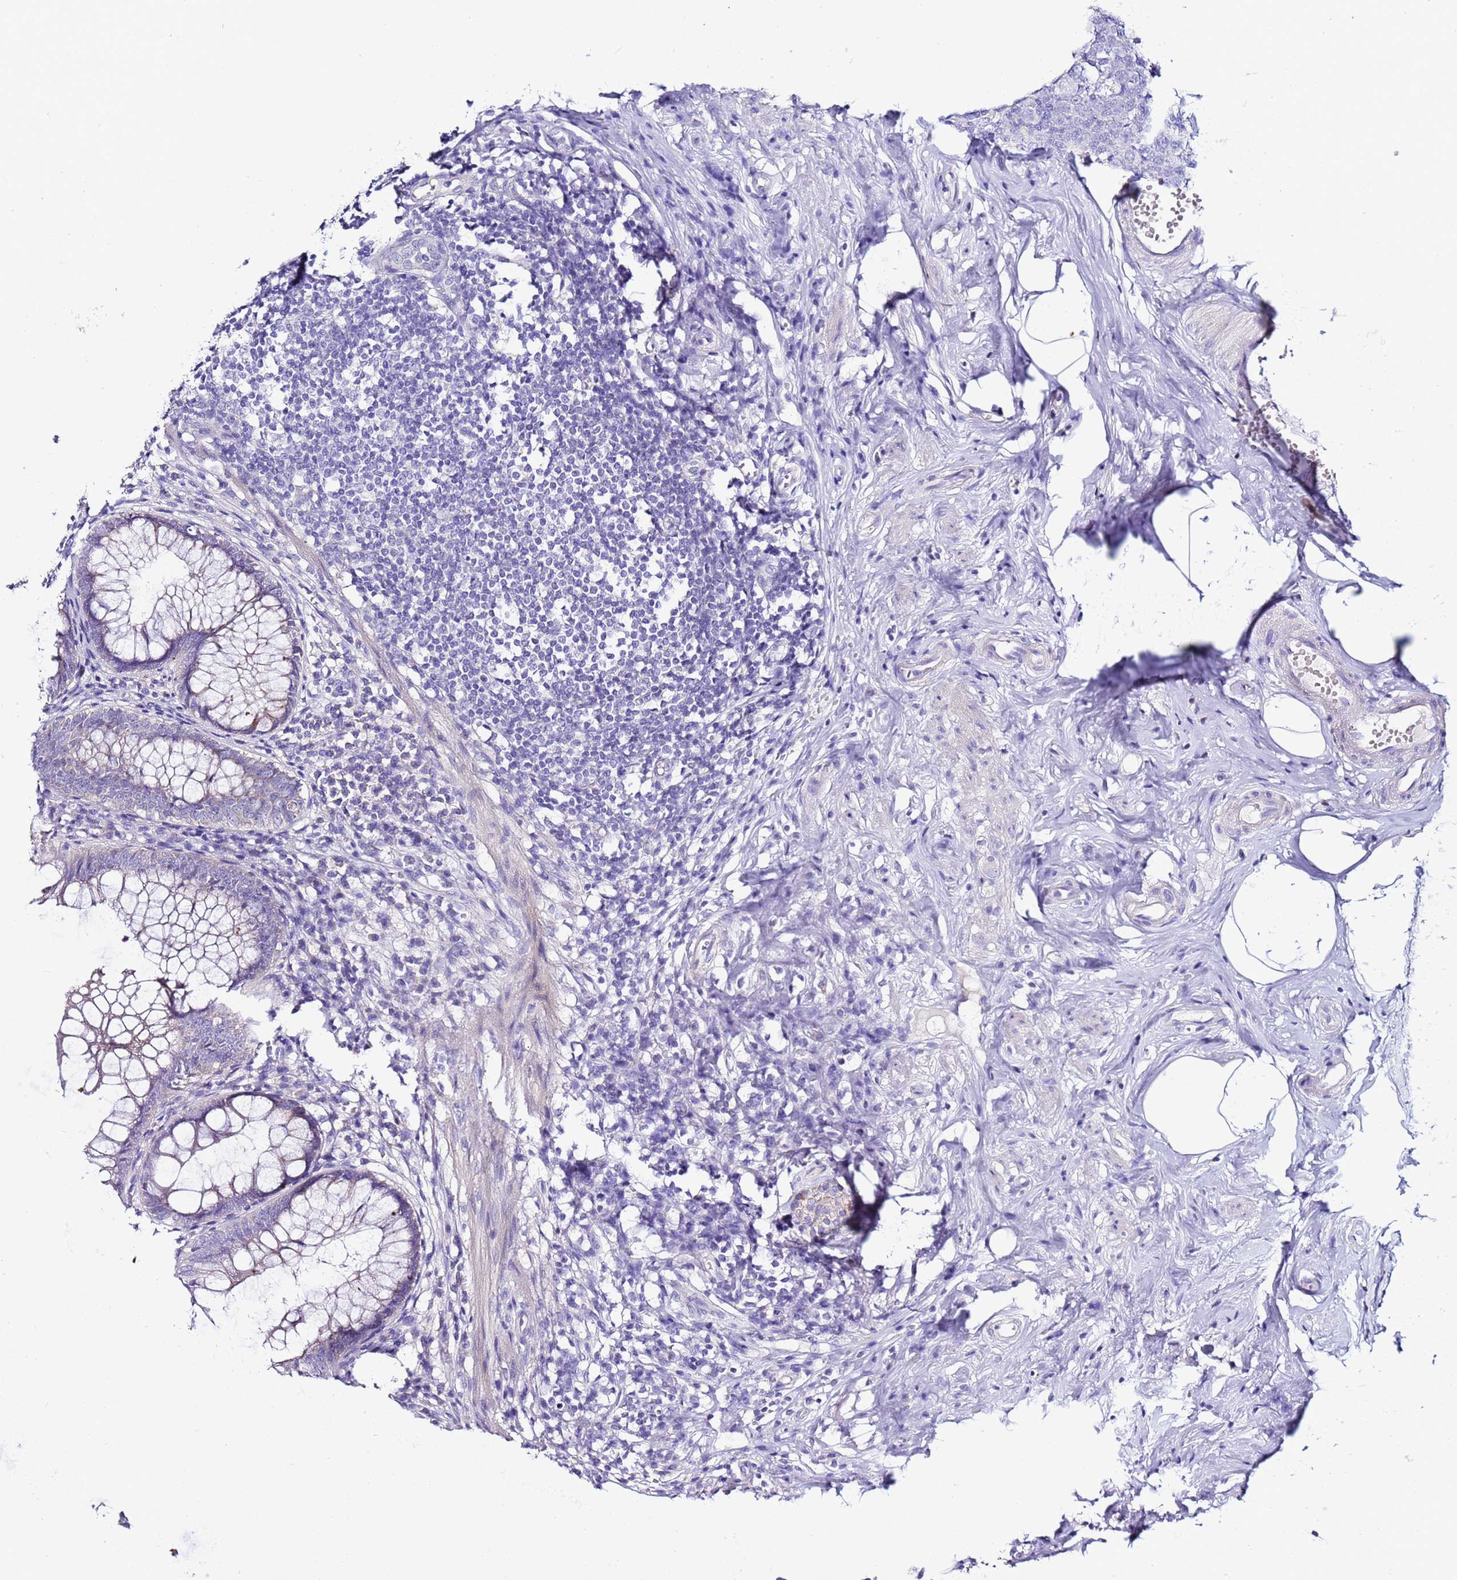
{"staining": {"intensity": "negative", "quantity": "none", "location": "none"}, "tissue": "appendix", "cell_type": "Glandular cells", "image_type": "normal", "snomed": [{"axis": "morphology", "description": "Normal tissue, NOS"}, {"axis": "topography", "description": "Appendix"}], "caption": "Human appendix stained for a protein using immunohistochemistry (IHC) shows no positivity in glandular cells.", "gene": "MYBPC3", "patient": {"sex": "male", "age": 56}}